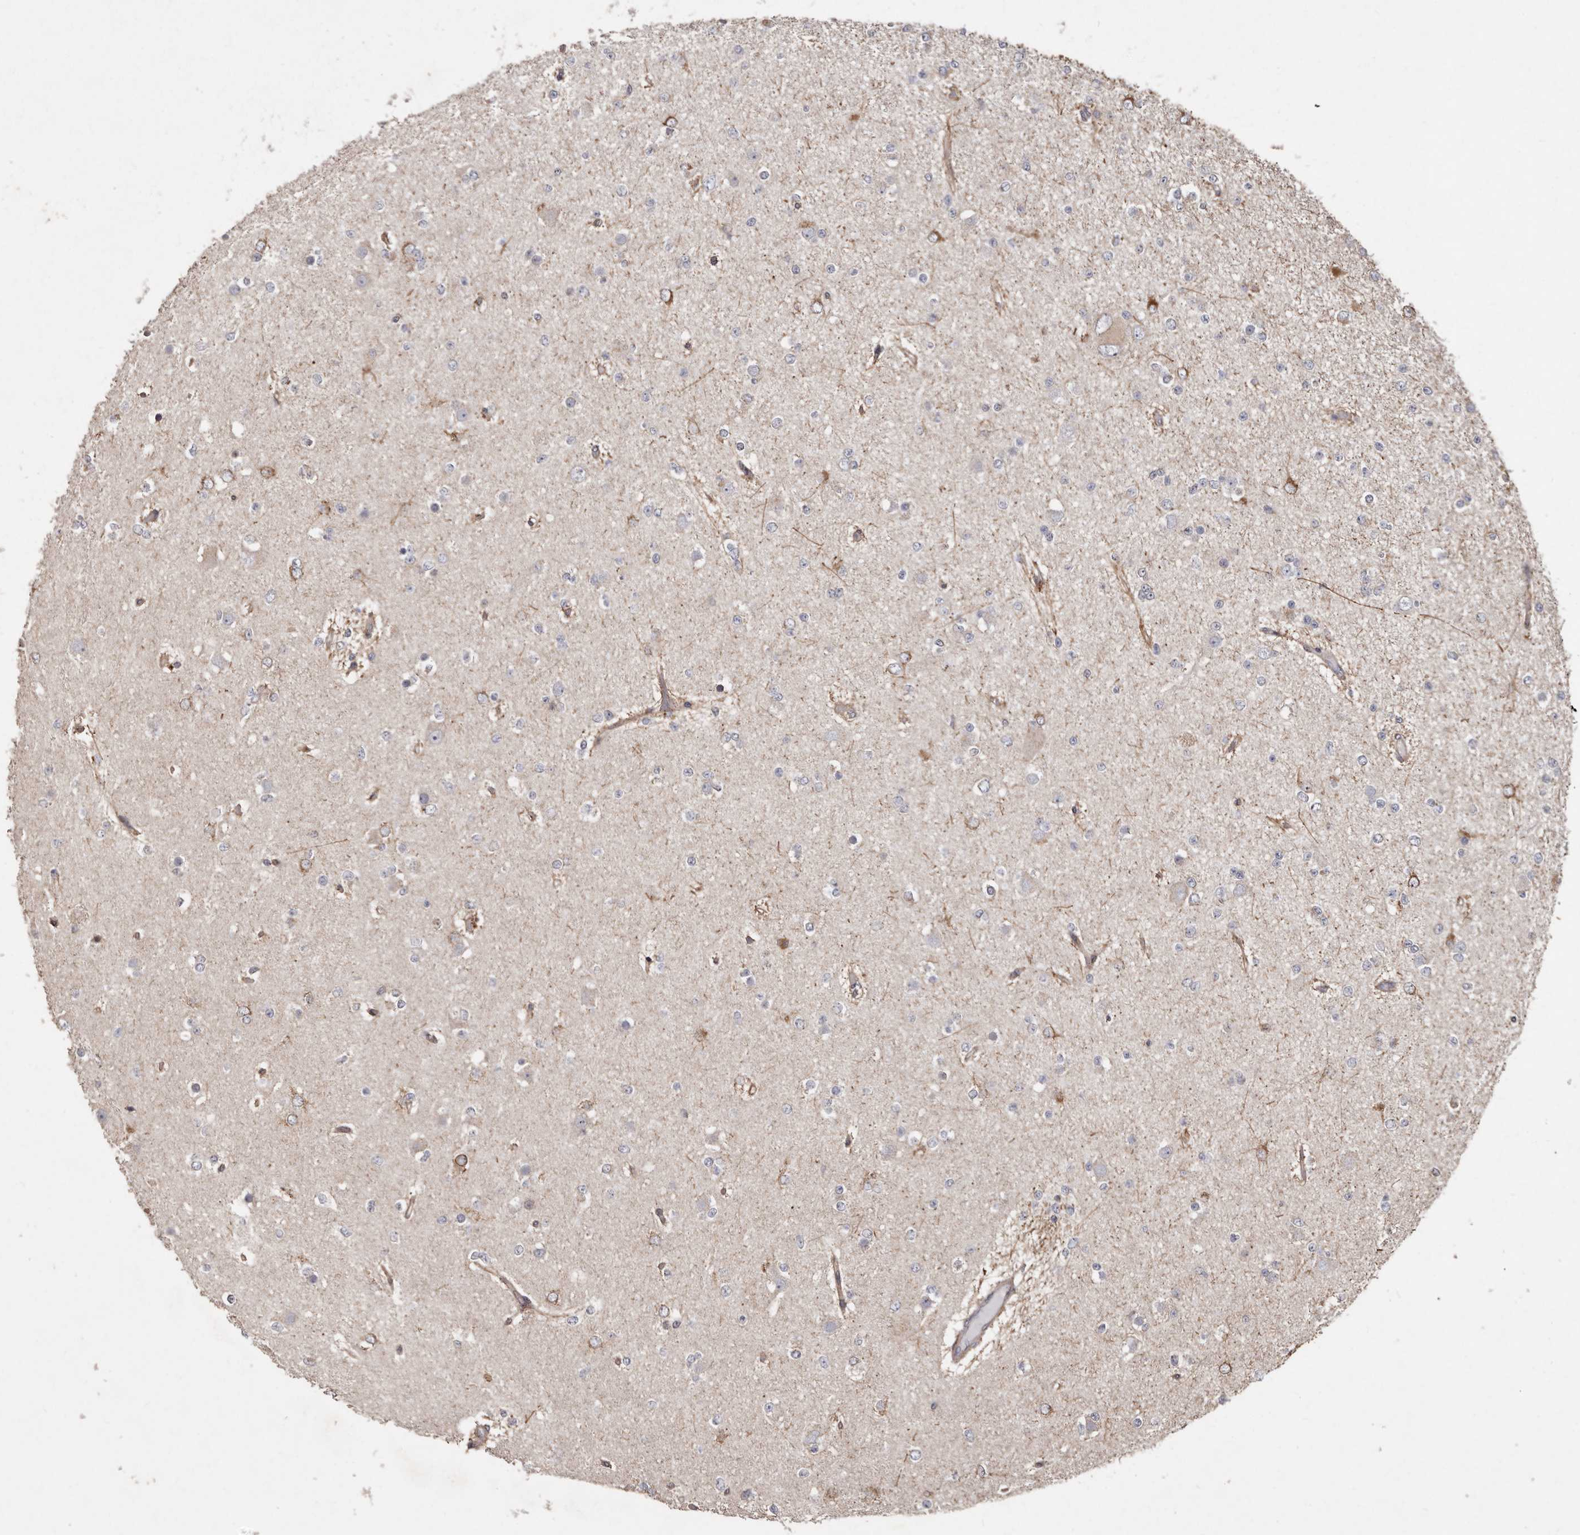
{"staining": {"intensity": "weak", "quantity": "<25%", "location": "cytoplasmic/membranous"}, "tissue": "glioma", "cell_type": "Tumor cells", "image_type": "cancer", "snomed": [{"axis": "morphology", "description": "Glioma, malignant, Low grade"}, {"axis": "topography", "description": "Brain"}], "caption": "The immunohistochemistry photomicrograph has no significant expression in tumor cells of malignant glioma (low-grade) tissue. (Stains: DAB immunohistochemistry with hematoxylin counter stain, Microscopy: brightfield microscopy at high magnification).", "gene": "FLAD1", "patient": {"sex": "female", "age": 22}}